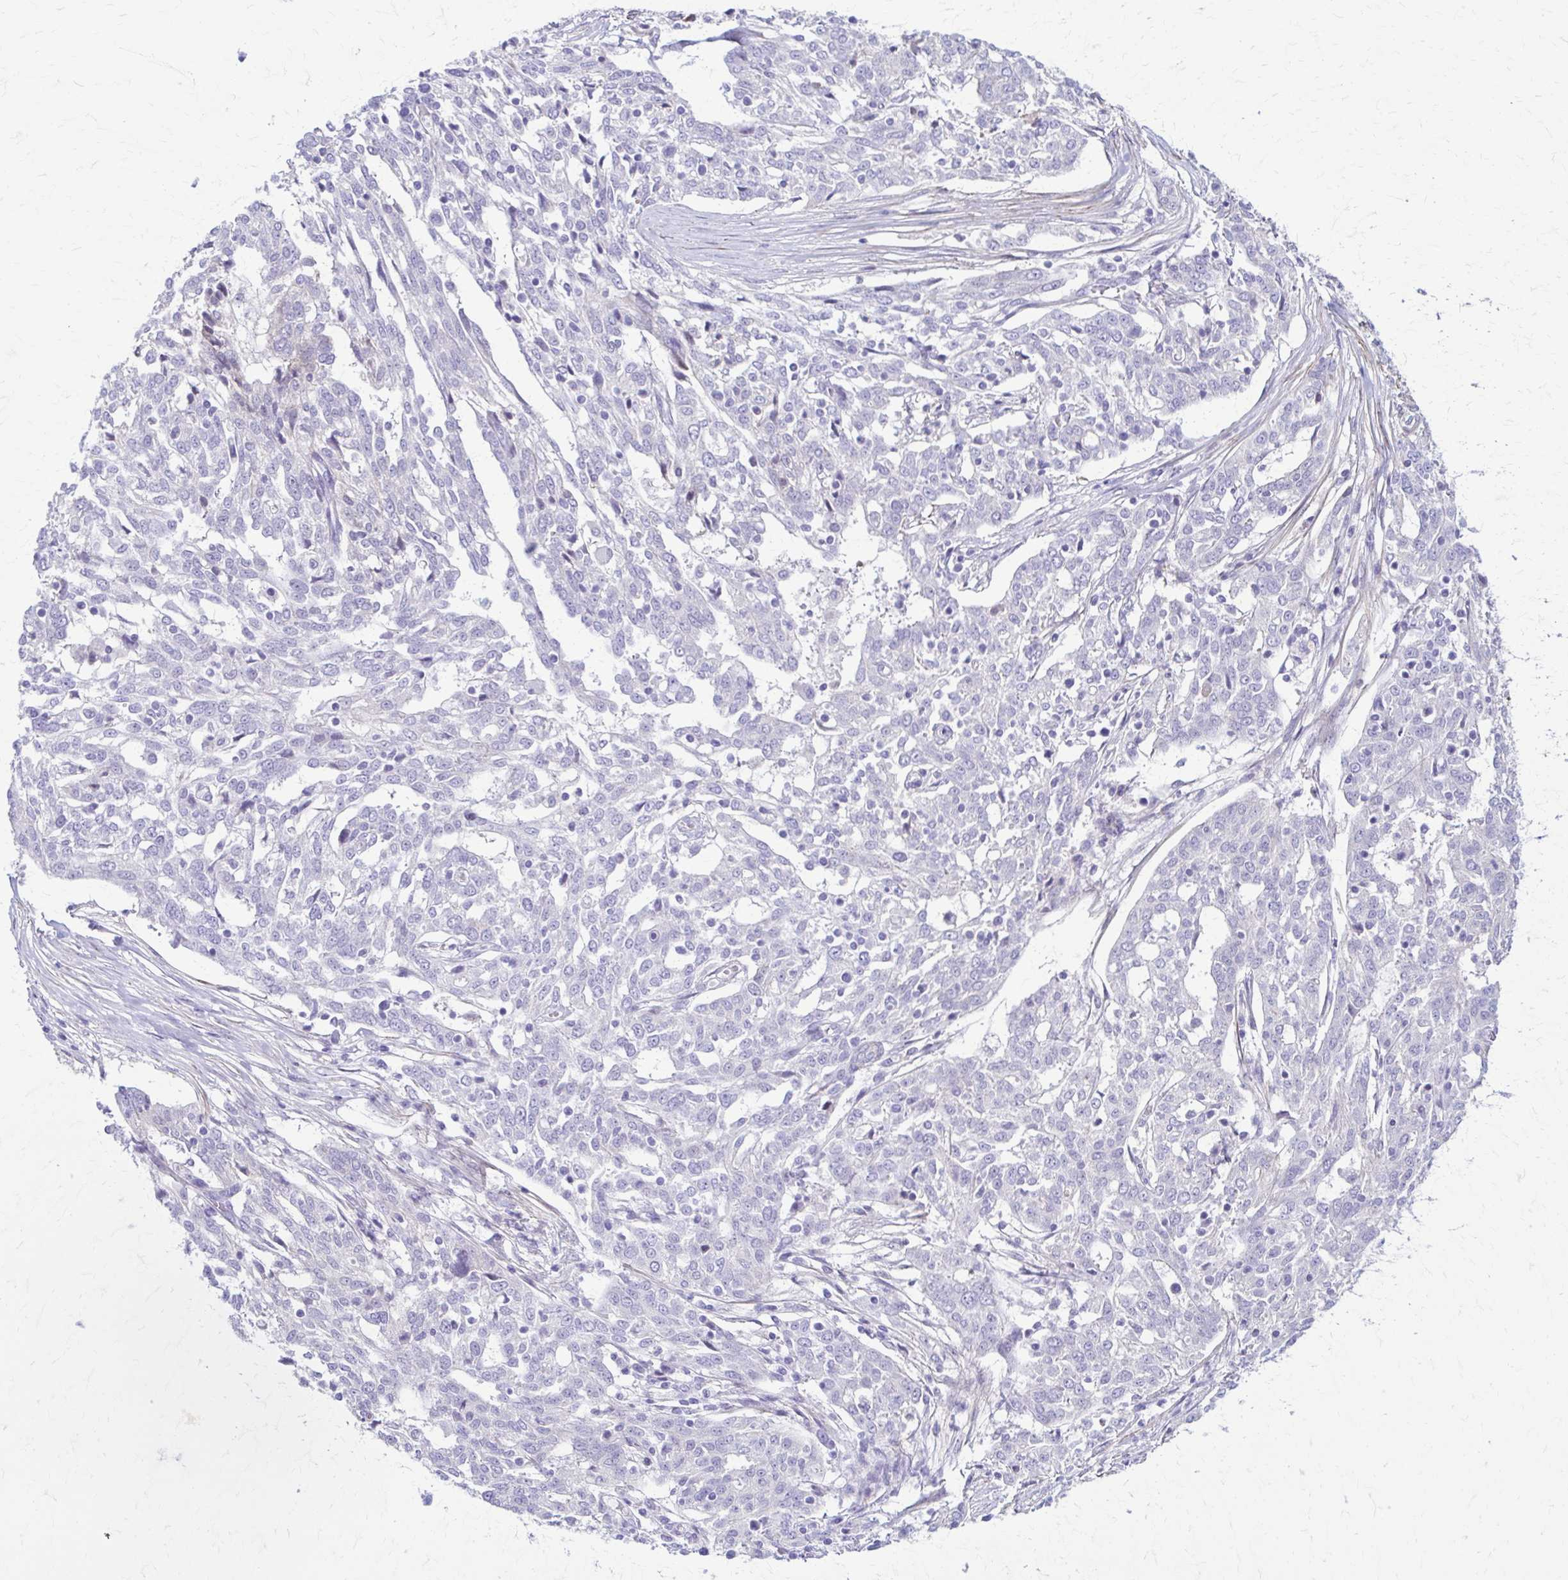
{"staining": {"intensity": "negative", "quantity": "none", "location": "none"}, "tissue": "ovarian cancer", "cell_type": "Tumor cells", "image_type": "cancer", "snomed": [{"axis": "morphology", "description": "Cystadenocarcinoma, serous, NOS"}, {"axis": "topography", "description": "Ovary"}], "caption": "Immunohistochemistry (IHC) photomicrograph of neoplastic tissue: human serous cystadenocarcinoma (ovarian) stained with DAB demonstrates no significant protein staining in tumor cells.", "gene": "DSP", "patient": {"sex": "female", "age": 67}}